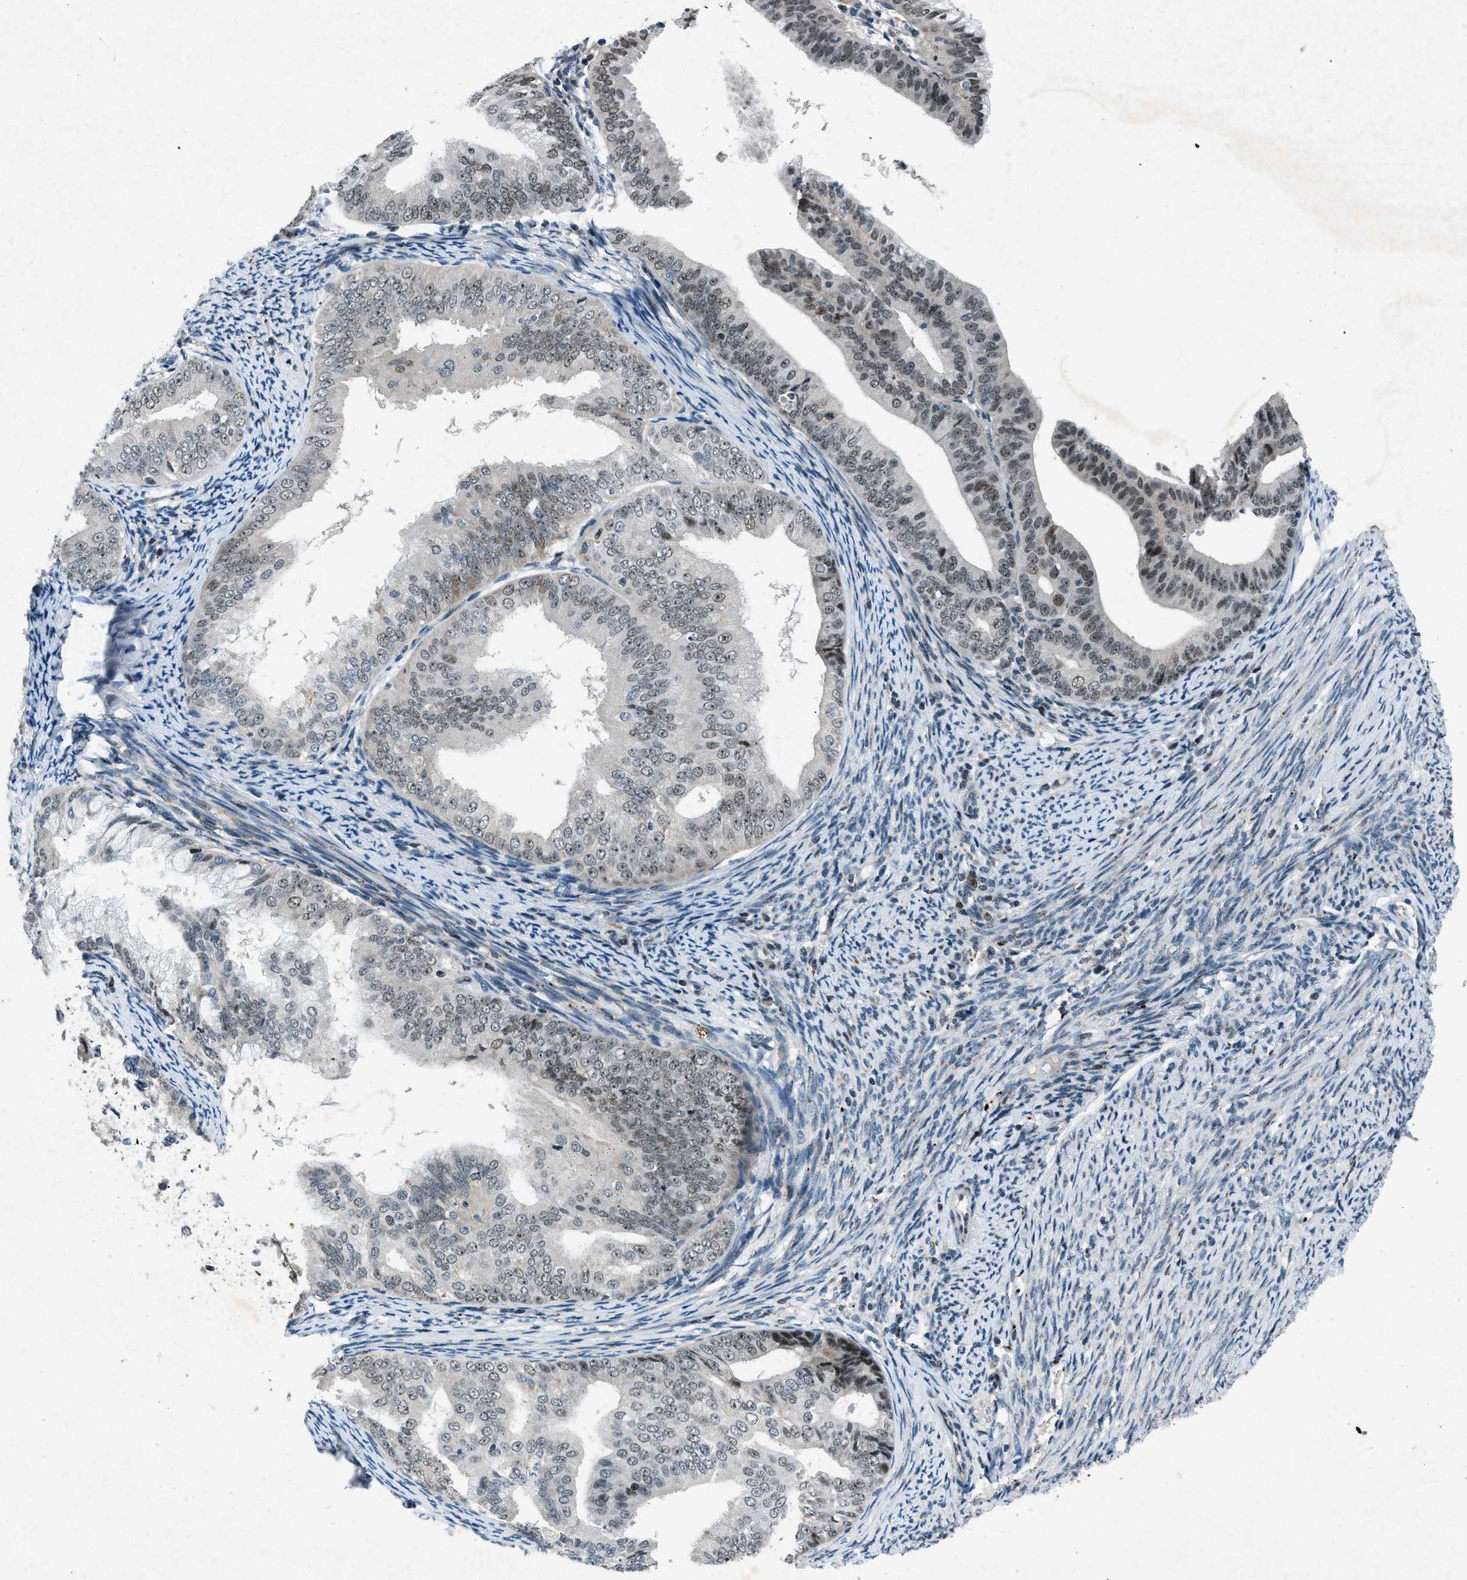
{"staining": {"intensity": "moderate", "quantity": ">75%", "location": "nuclear"}, "tissue": "endometrial cancer", "cell_type": "Tumor cells", "image_type": "cancer", "snomed": [{"axis": "morphology", "description": "Adenocarcinoma, NOS"}, {"axis": "topography", "description": "Endometrium"}], "caption": "This photomicrograph shows IHC staining of endometrial cancer, with medium moderate nuclear staining in about >75% of tumor cells.", "gene": "ADCY1", "patient": {"sex": "female", "age": 63}}